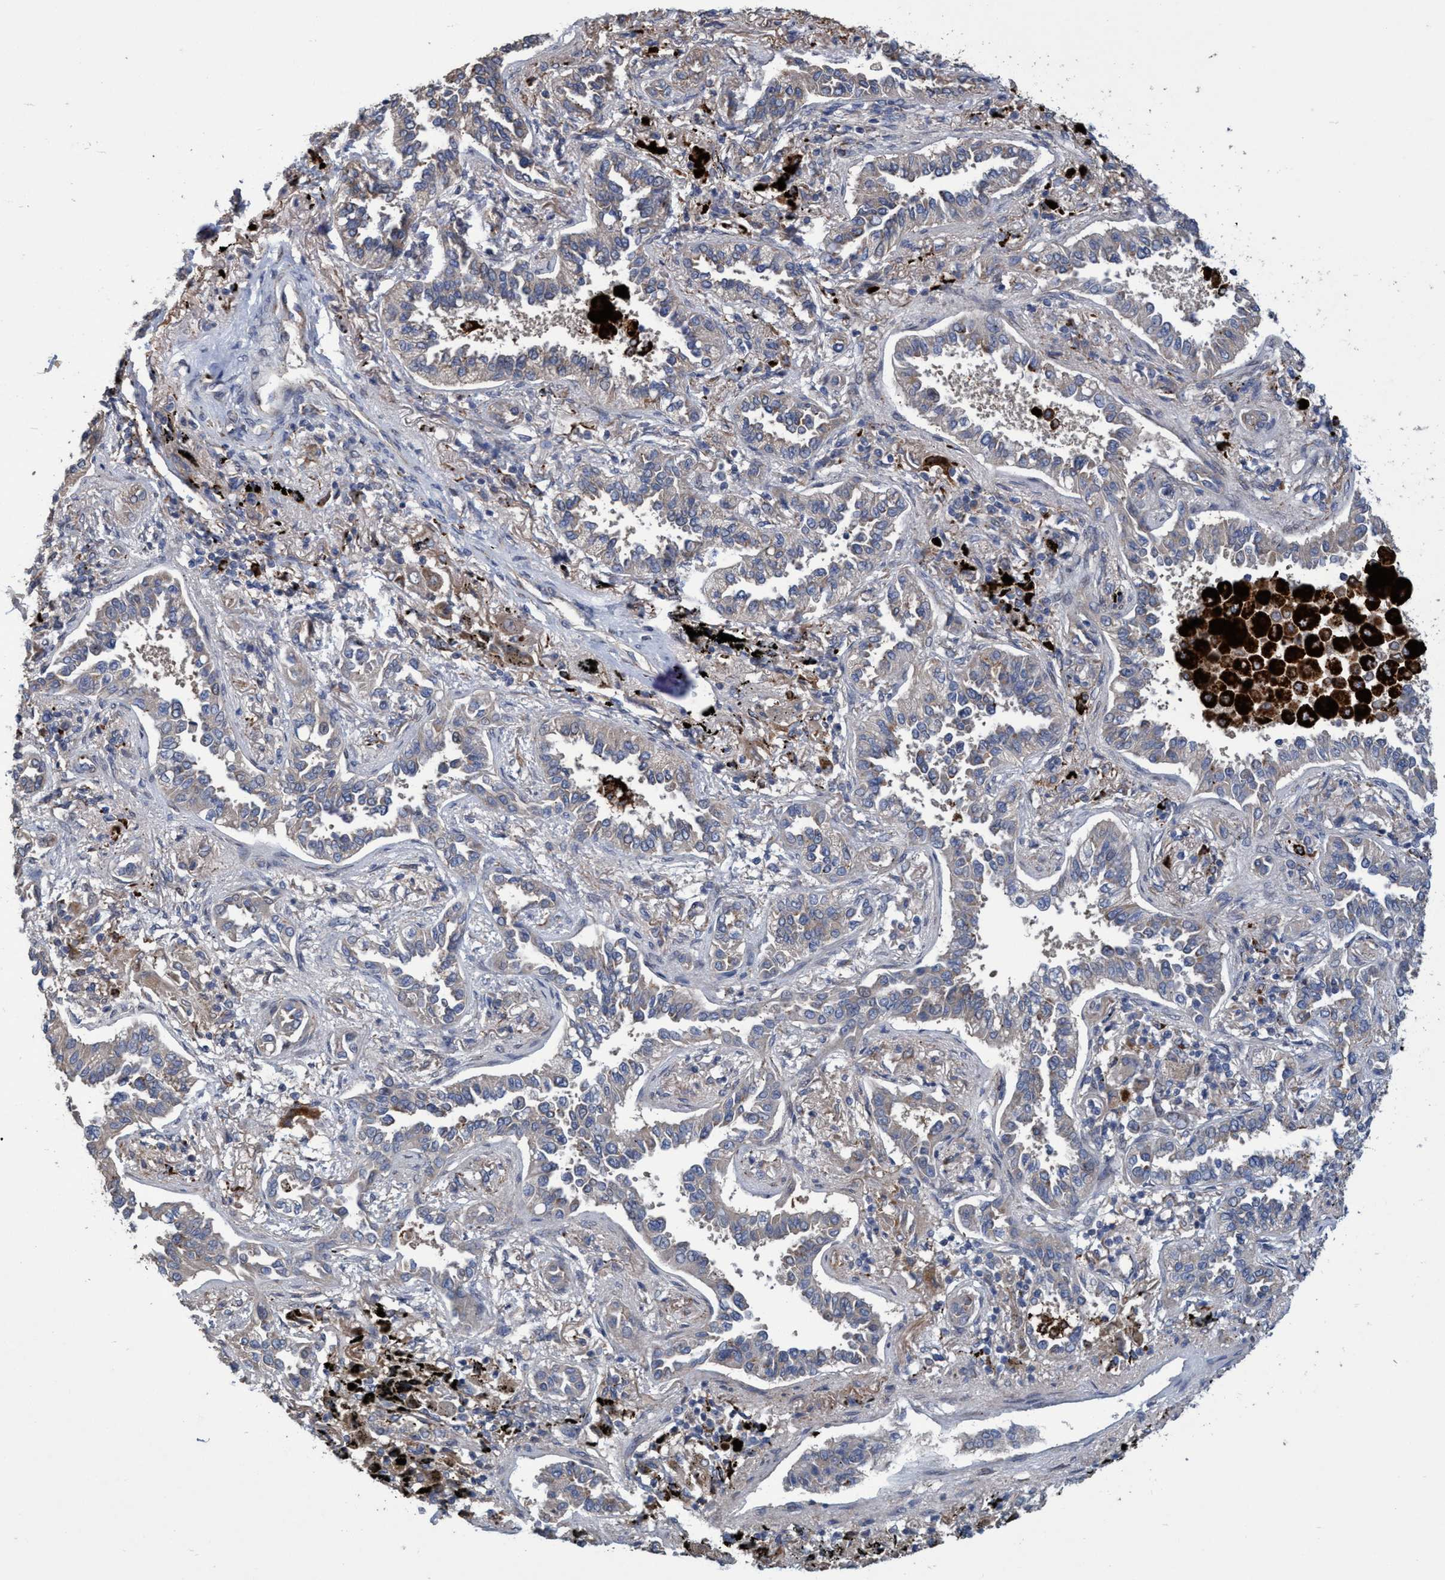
{"staining": {"intensity": "negative", "quantity": "none", "location": "none"}, "tissue": "lung cancer", "cell_type": "Tumor cells", "image_type": "cancer", "snomed": [{"axis": "morphology", "description": "Normal tissue, NOS"}, {"axis": "morphology", "description": "Adenocarcinoma, NOS"}, {"axis": "topography", "description": "Lung"}], "caption": "The immunohistochemistry image has no significant positivity in tumor cells of adenocarcinoma (lung) tissue.", "gene": "BBS9", "patient": {"sex": "male", "age": 59}}